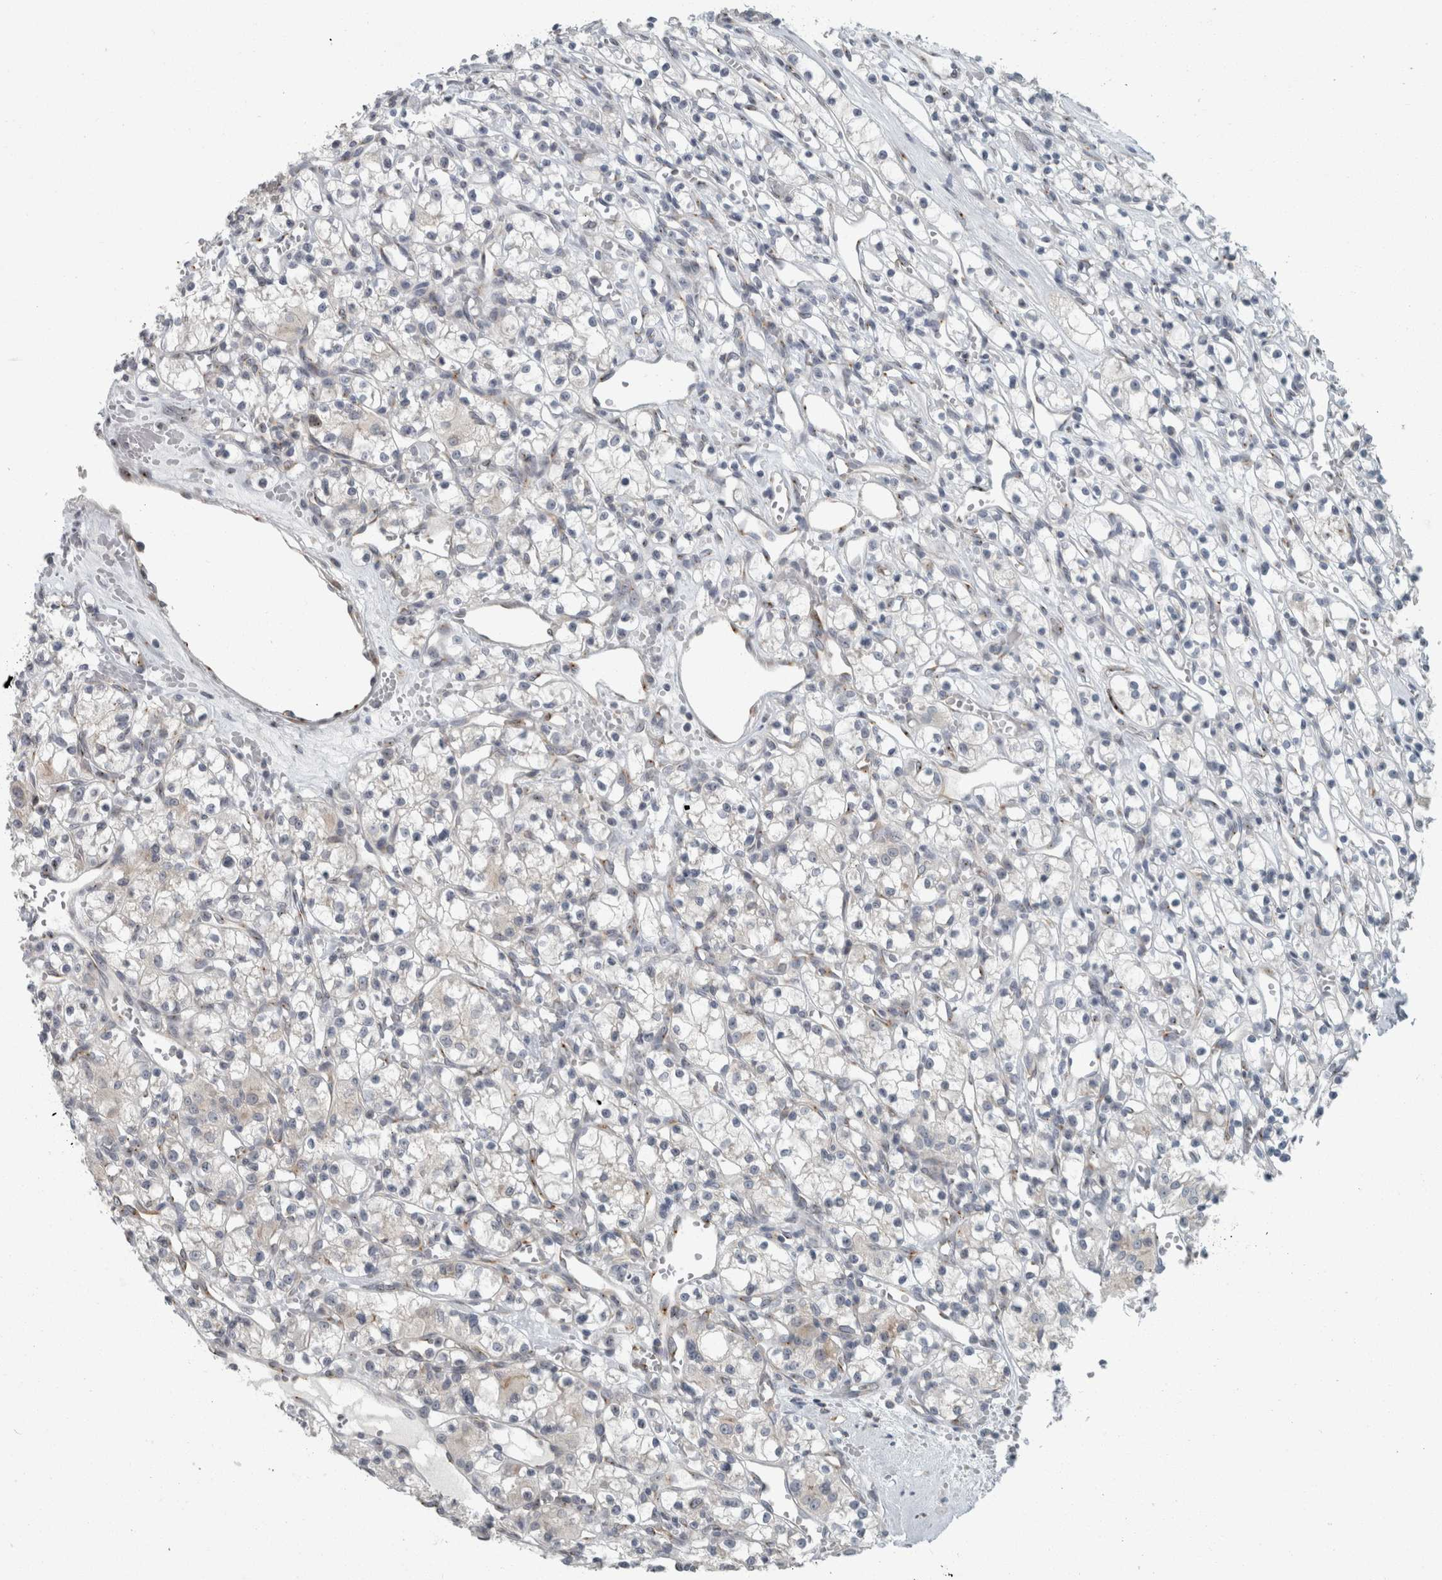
{"staining": {"intensity": "negative", "quantity": "none", "location": "none"}, "tissue": "renal cancer", "cell_type": "Tumor cells", "image_type": "cancer", "snomed": [{"axis": "morphology", "description": "Adenocarcinoma, NOS"}, {"axis": "topography", "description": "Kidney"}], "caption": "Tumor cells are negative for brown protein staining in renal adenocarcinoma.", "gene": "KIF1C", "patient": {"sex": "female", "age": 59}}